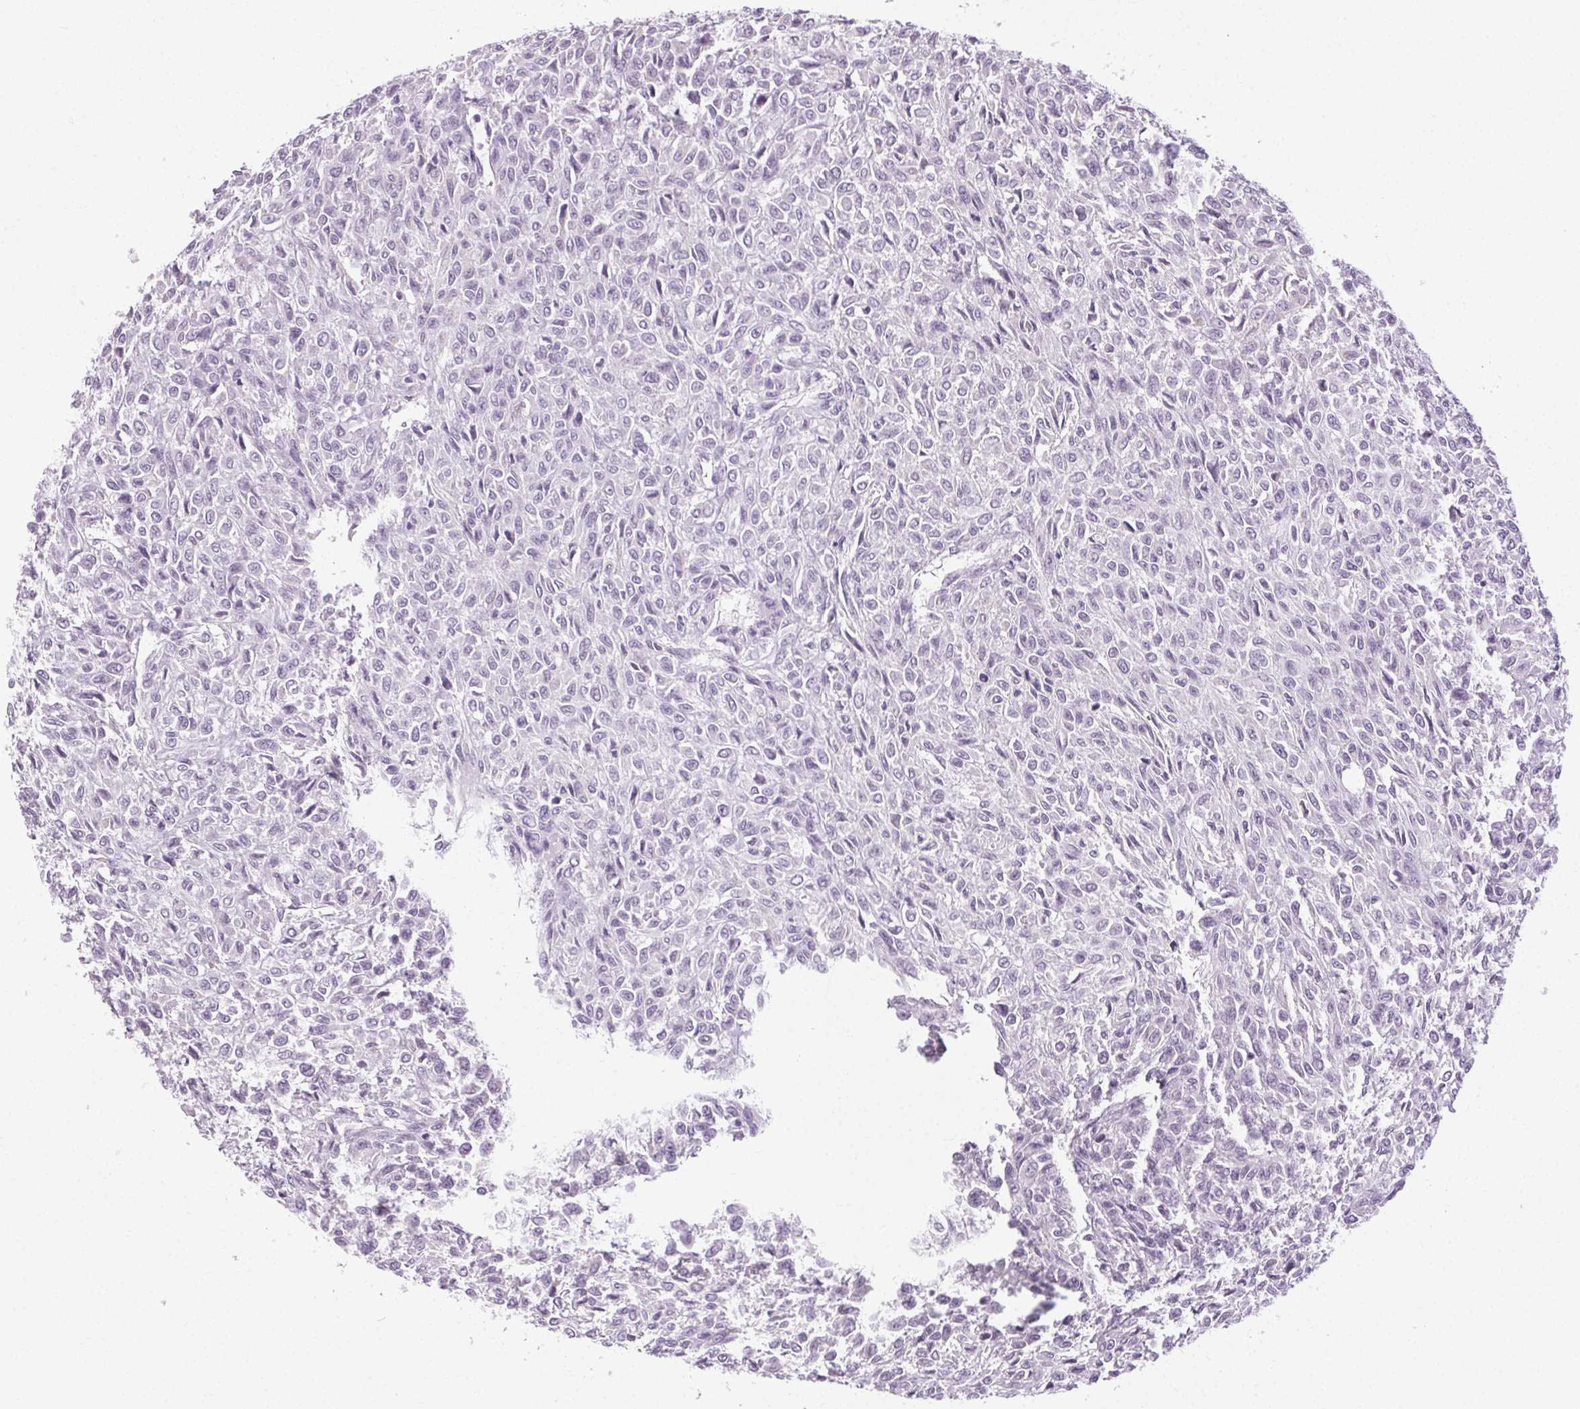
{"staining": {"intensity": "negative", "quantity": "none", "location": "none"}, "tissue": "renal cancer", "cell_type": "Tumor cells", "image_type": "cancer", "snomed": [{"axis": "morphology", "description": "Adenocarcinoma, NOS"}, {"axis": "topography", "description": "Kidney"}], "caption": "This is a histopathology image of immunohistochemistry staining of renal adenocarcinoma, which shows no expression in tumor cells.", "gene": "POMC", "patient": {"sex": "male", "age": 58}}